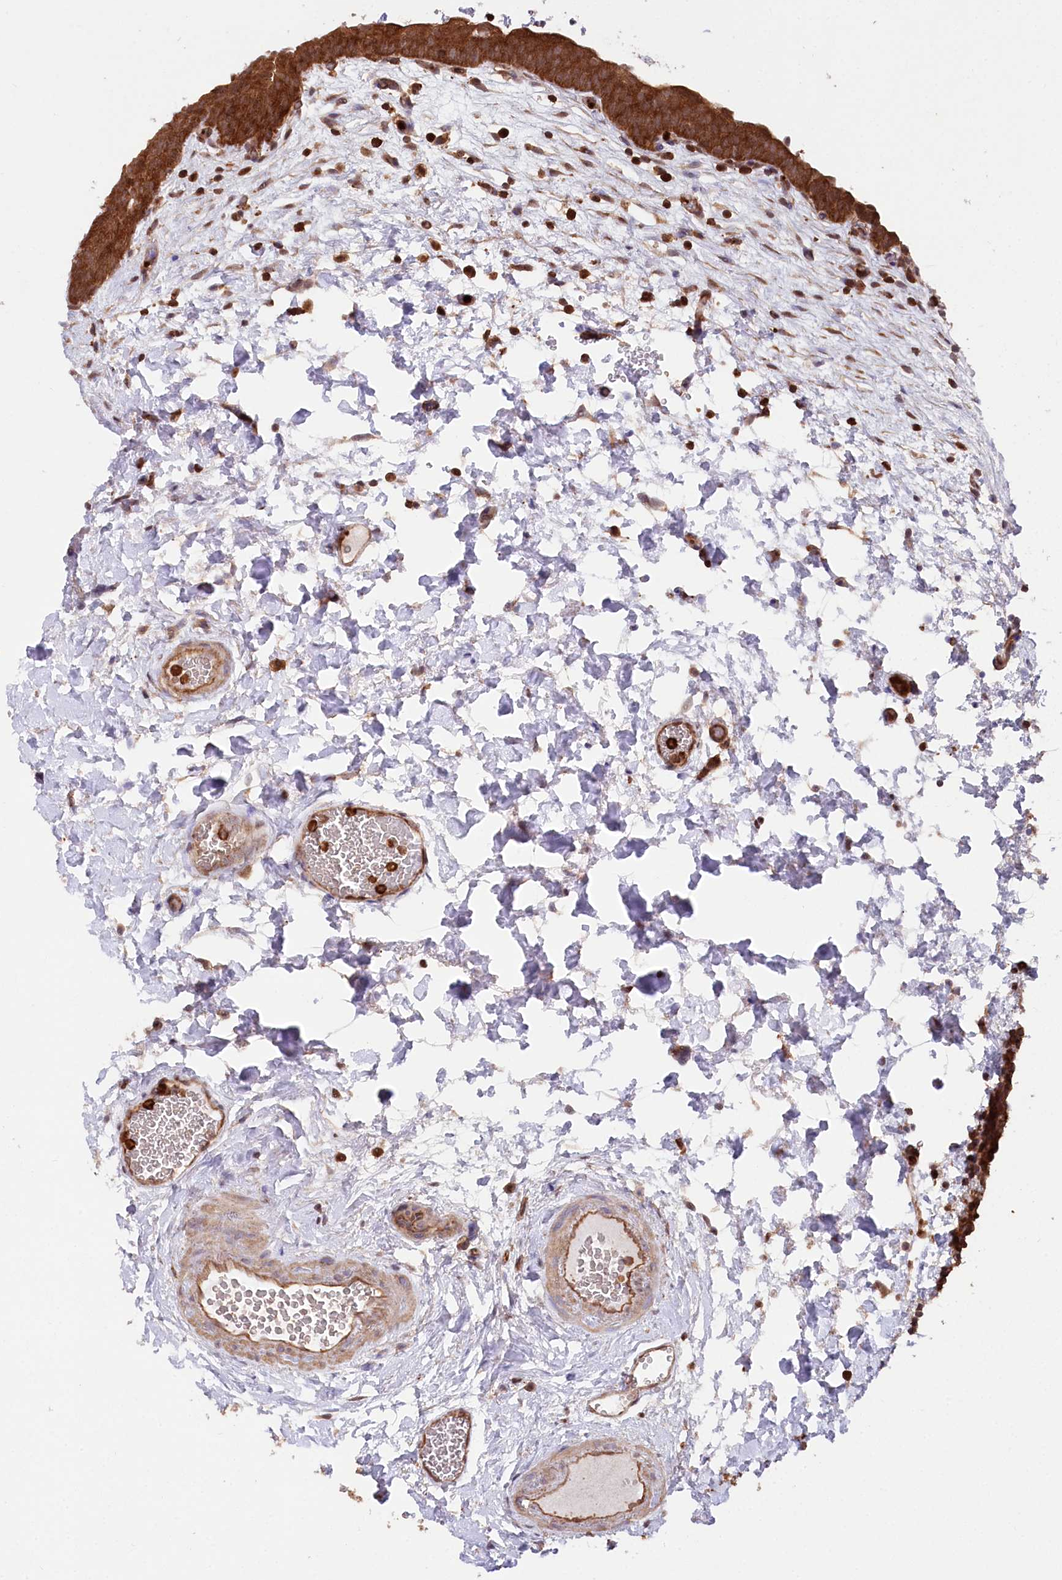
{"staining": {"intensity": "strong", "quantity": ">75%", "location": "cytoplasmic/membranous"}, "tissue": "urinary bladder", "cell_type": "Urothelial cells", "image_type": "normal", "snomed": [{"axis": "morphology", "description": "Normal tissue, NOS"}, {"axis": "topography", "description": "Urinary bladder"}], "caption": "Strong cytoplasmic/membranous protein staining is appreciated in approximately >75% of urothelial cells in urinary bladder. Immunohistochemistry stains the protein in brown and the nuclei are stained blue.", "gene": "LSG1", "patient": {"sex": "male", "age": 83}}